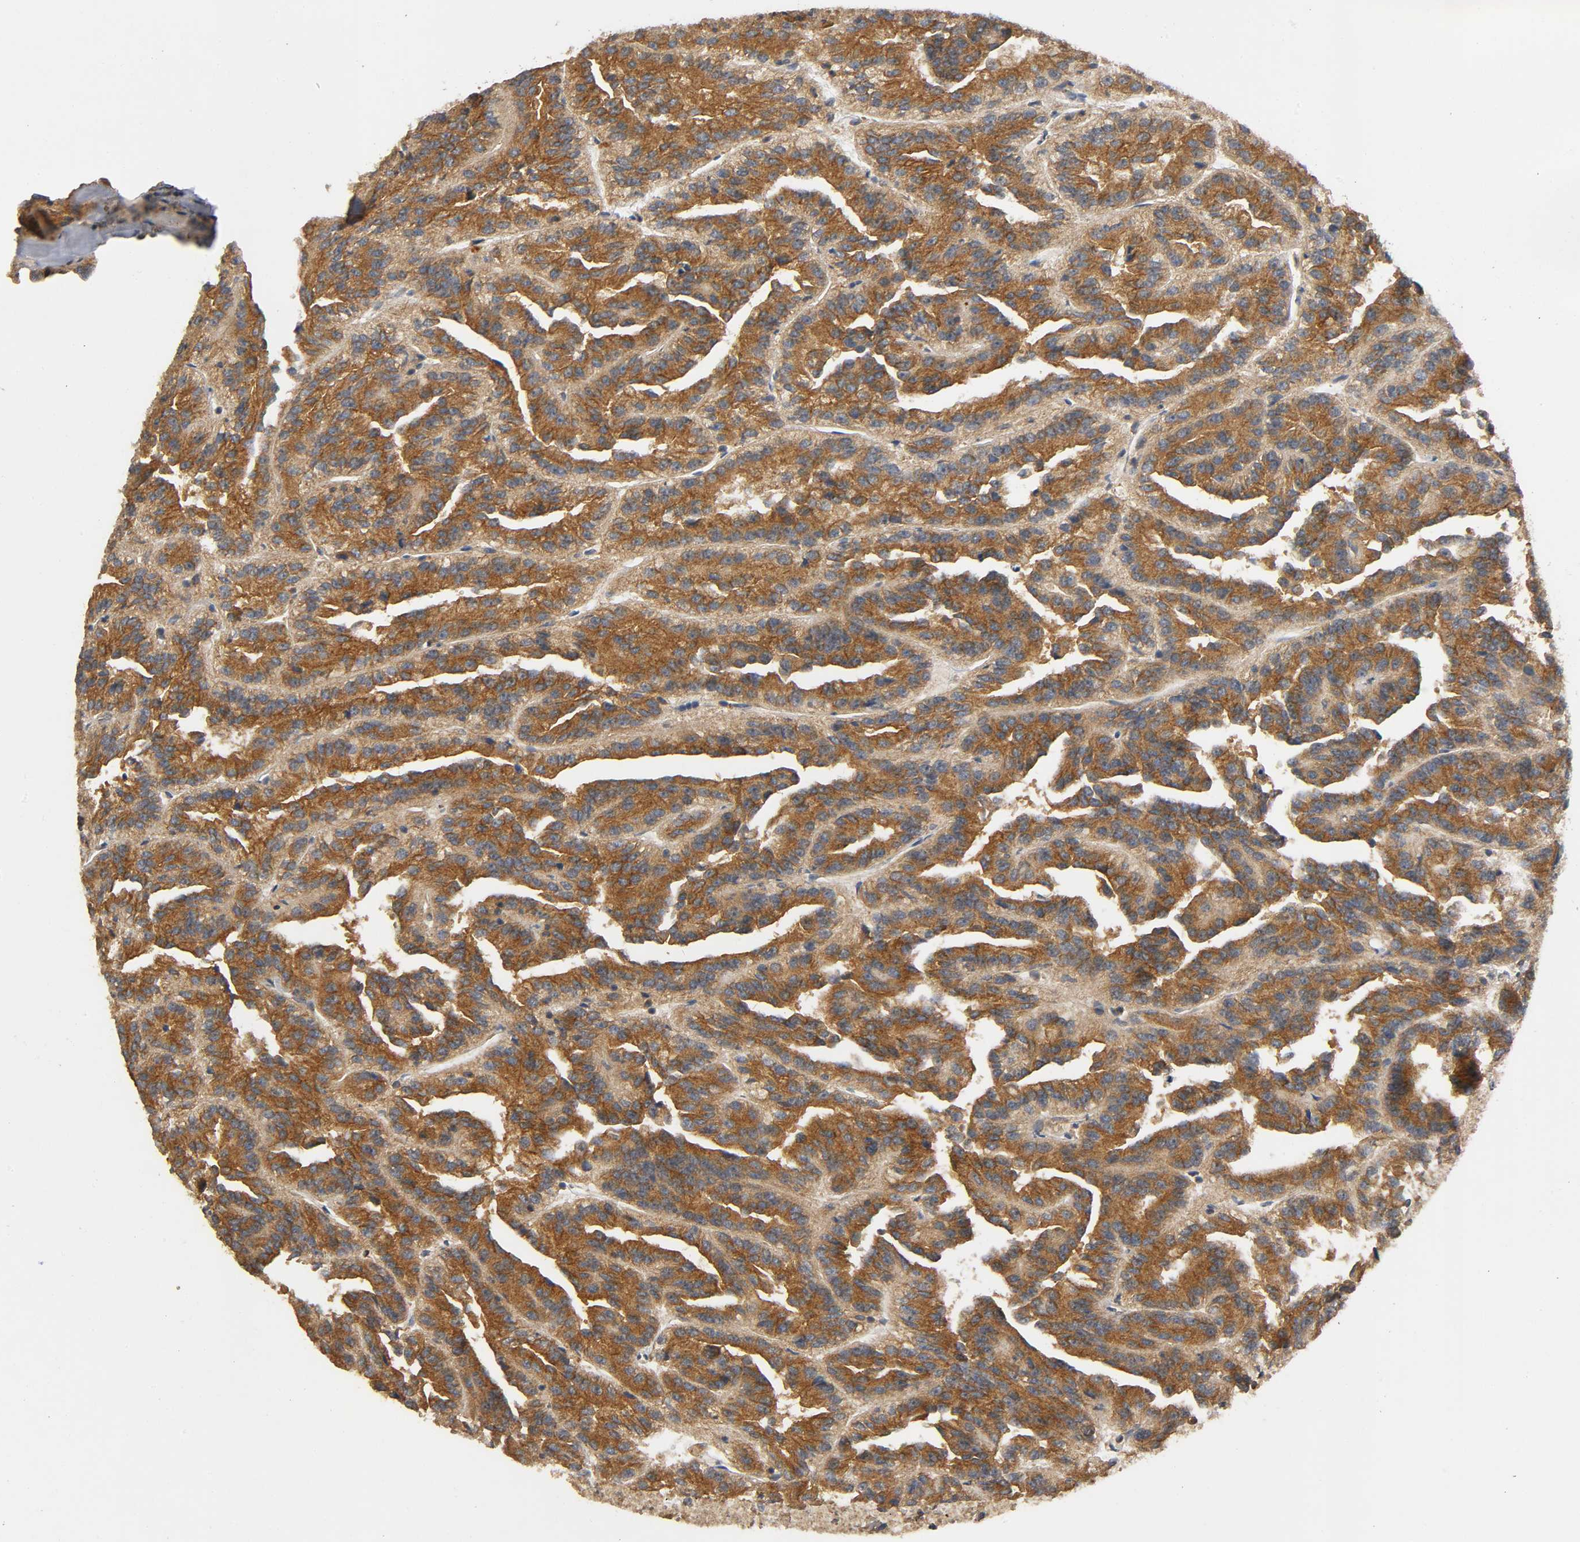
{"staining": {"intensity": "strong", "quantity": ">75%", "location": "cytoplasmic/membranous"}, "tissue": "renal cancer", "cell_type": "Tumor cells", "image_type": "cancer", "snomed": [{"axis": "morphology", "description": "Adenocarcinoma, NOS"}, {"axis": "topography", "description": "Kidney"}], "caption": "Tumor cells reveal high levels of strong cytoplasmic/membranous expression in approximately >75% of cells in human renal adenocarcinoma.", "gene": "IKBKB", "patient": {"sex": "male", "age": 46}}